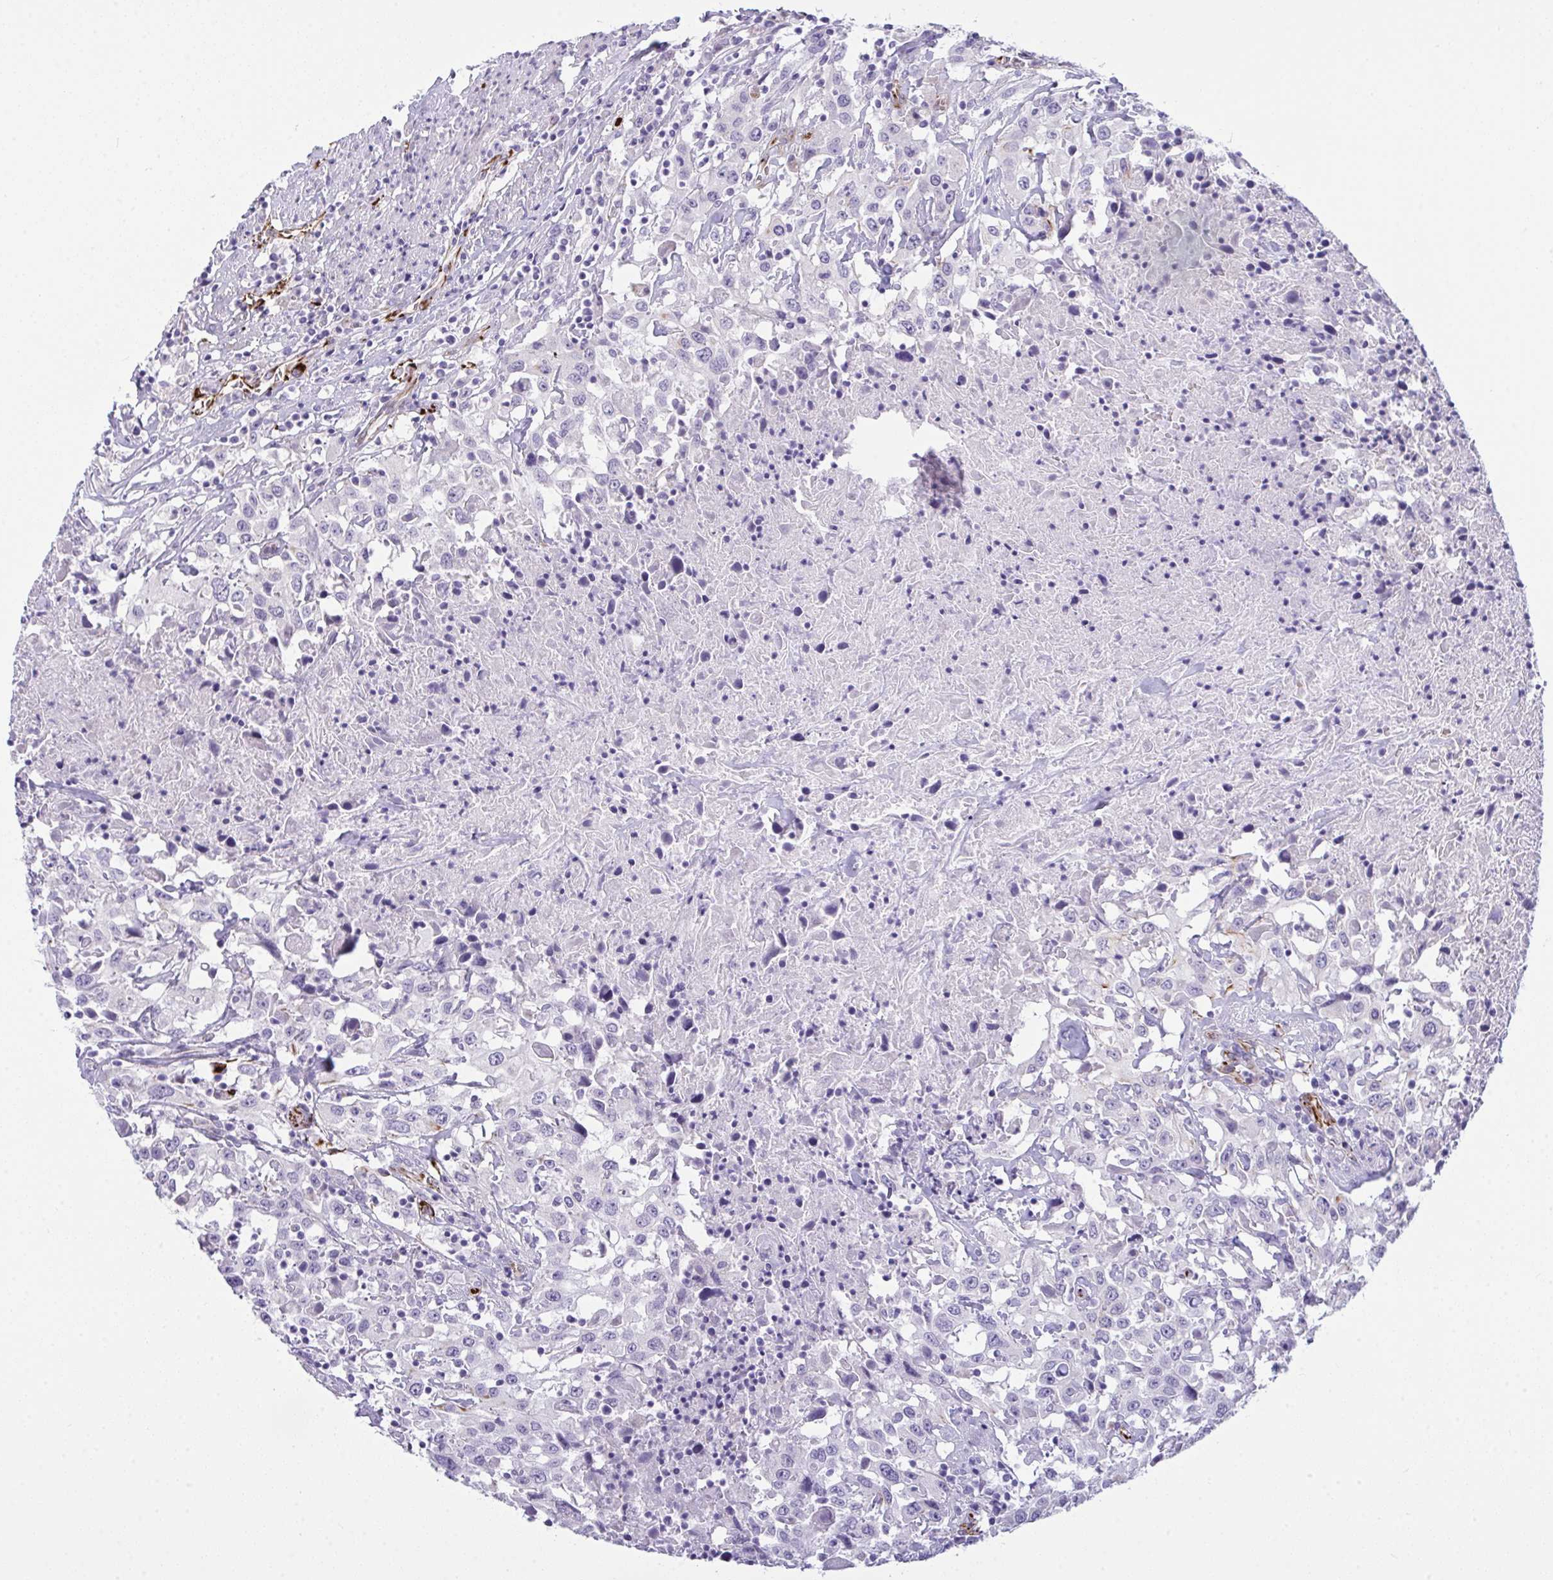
{"staining": {"intensity": "negative", "quantity": "none", "location": "none"}, "tissue": "urothelial cancer", "cell_type": "Tumor cells", "image_type": "cancer", "snomed": [{"axis": "morphology", "description": "Urothelial carcinoma, High grade"}, {"axis": "topography", "description": "Urinary bladder"}], "caption": "Immunohistochemistry (IHC) of human urothelial cancer displays no staining in tumor cells. Nuclei are stained in blue.", "gene": "SLC35B1", "patient": {"sex": "male", "age": 61}}